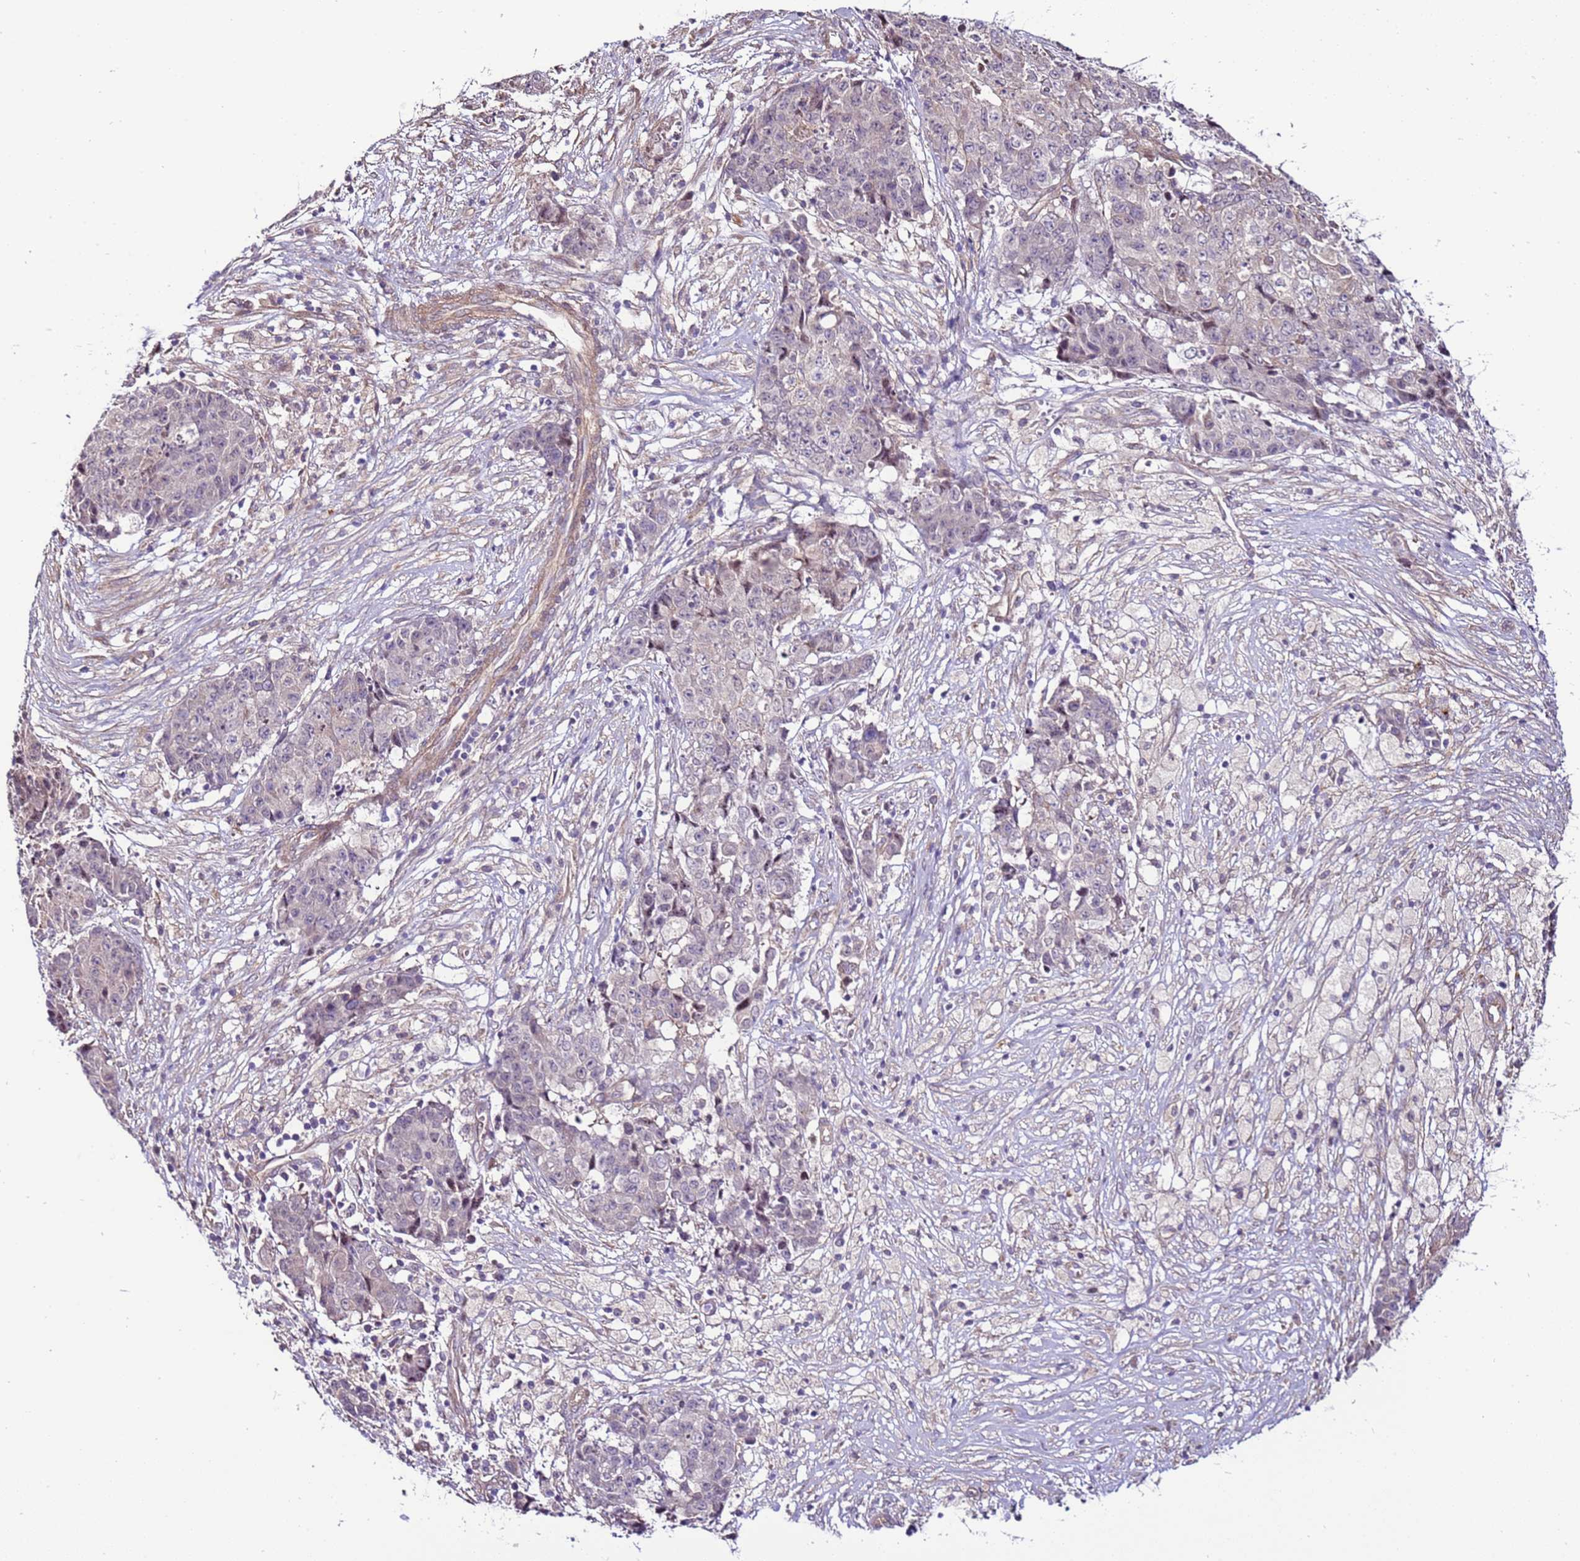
{"staining": {"intensity": "negative", "quantity": "none", "location": "none"}, "tissue": "ovarian cancer", "cell_type": "Tumor cells", "image_type": "cancer", "snomed": [{"axis": "morphology", "description": "Carcinoma, endometroid"}, {"axis": "topography", "description": "Ovary"}], "caption": "This is an immunohistochemistry (IHC) histopathology image of ovarian cancer. There is no positivity in tumor cells.", "gene": "SCARA3", "patient": {"sex": "female", "age": 42}}